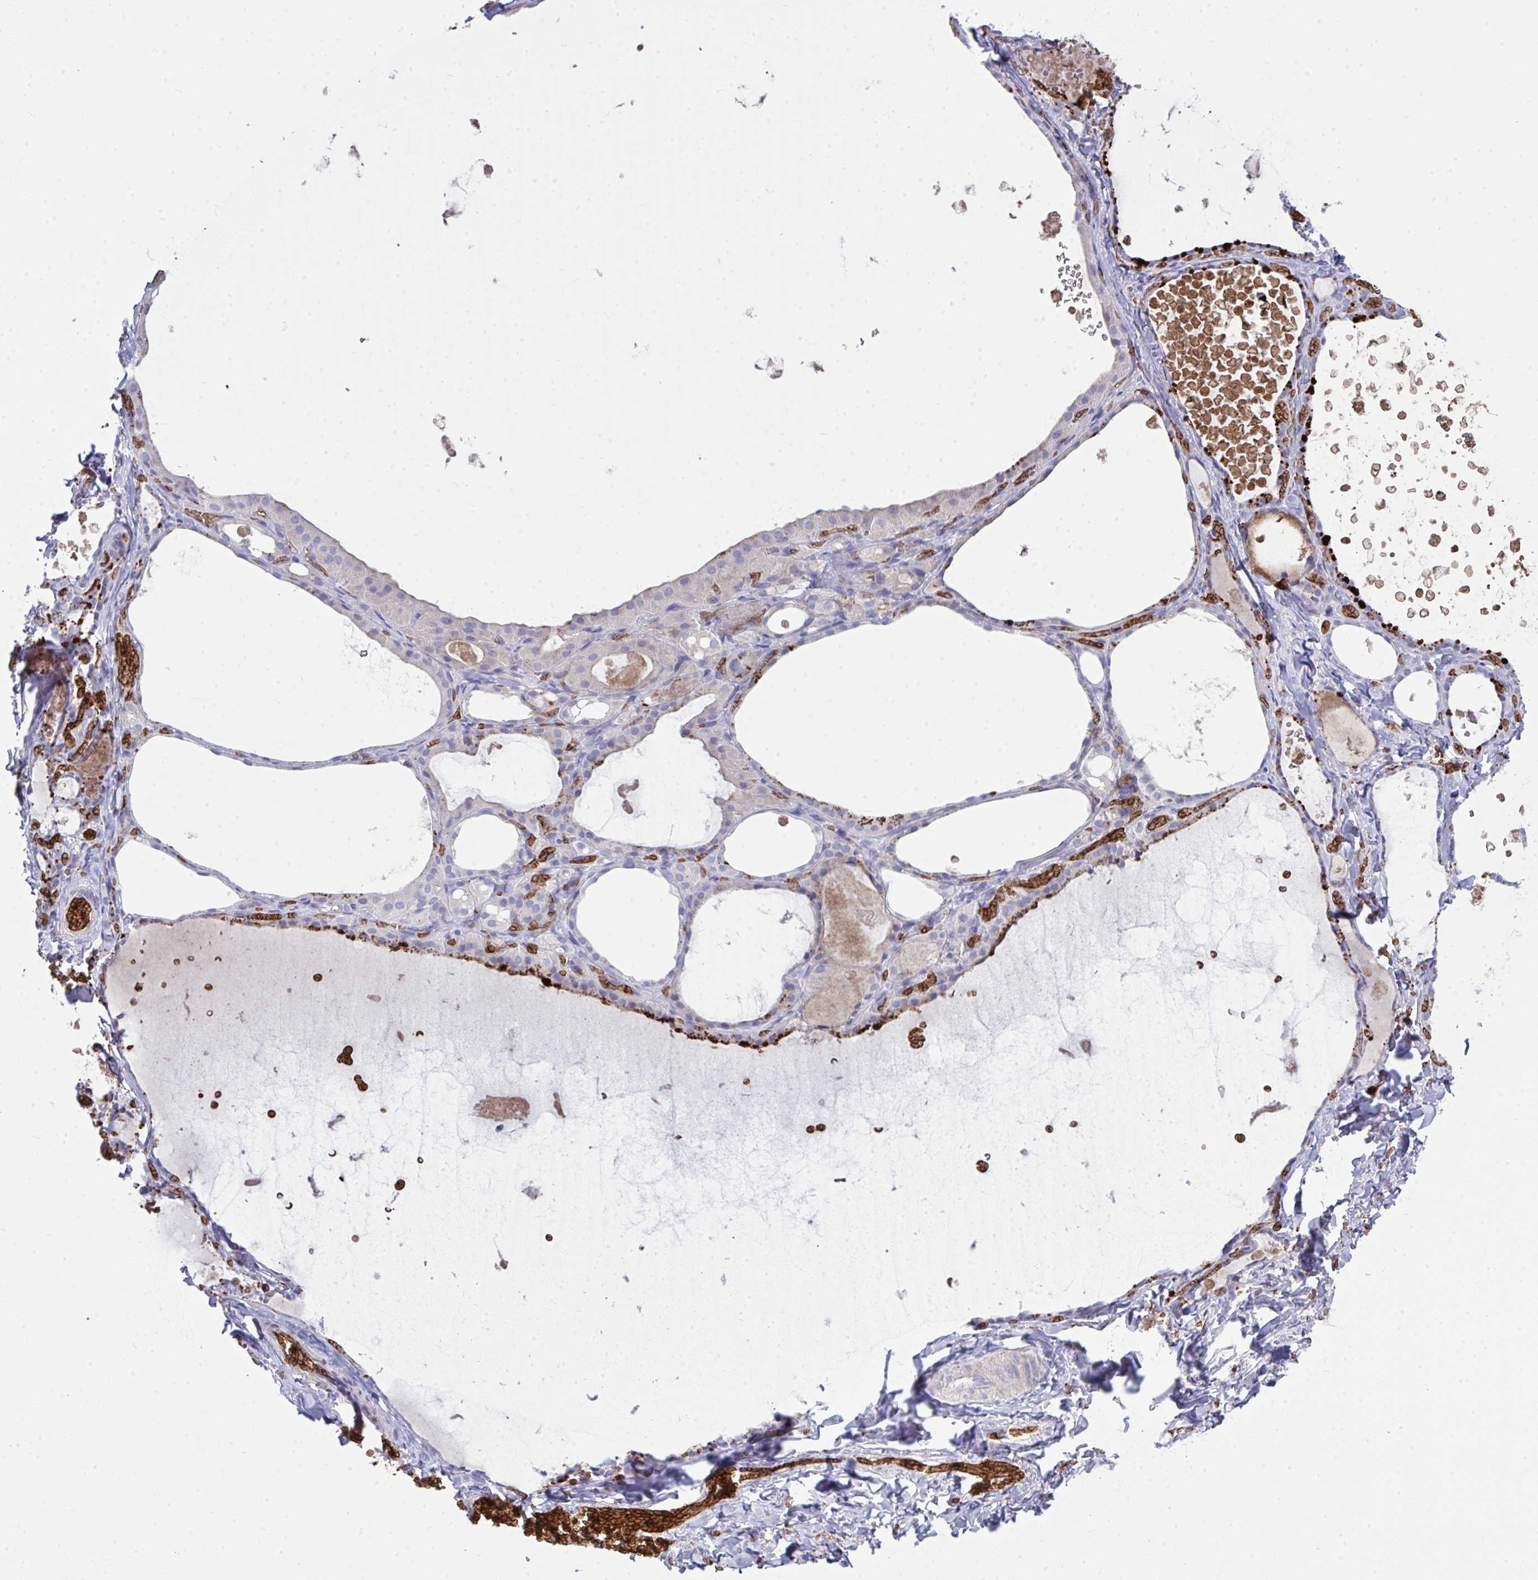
{"staining": {"intensity": "negative", "quantity": "none", "location": "none"}, "tissue": "thyroid gland", "cell_type": "Glandular cells", "image_type": "normal", "snomed": [{"axis": "morphology", "description": "Normal tissue, NOS"}, {"axis": "topography", "description": "Thyroid gland"}], "caption": "Human thyroid gland stained for a protein using immunohistochemistry (IHC) reveals no expression in glandular cells.", "gene": "SPTB", "patient": {"sex": "female", "age": 56}}